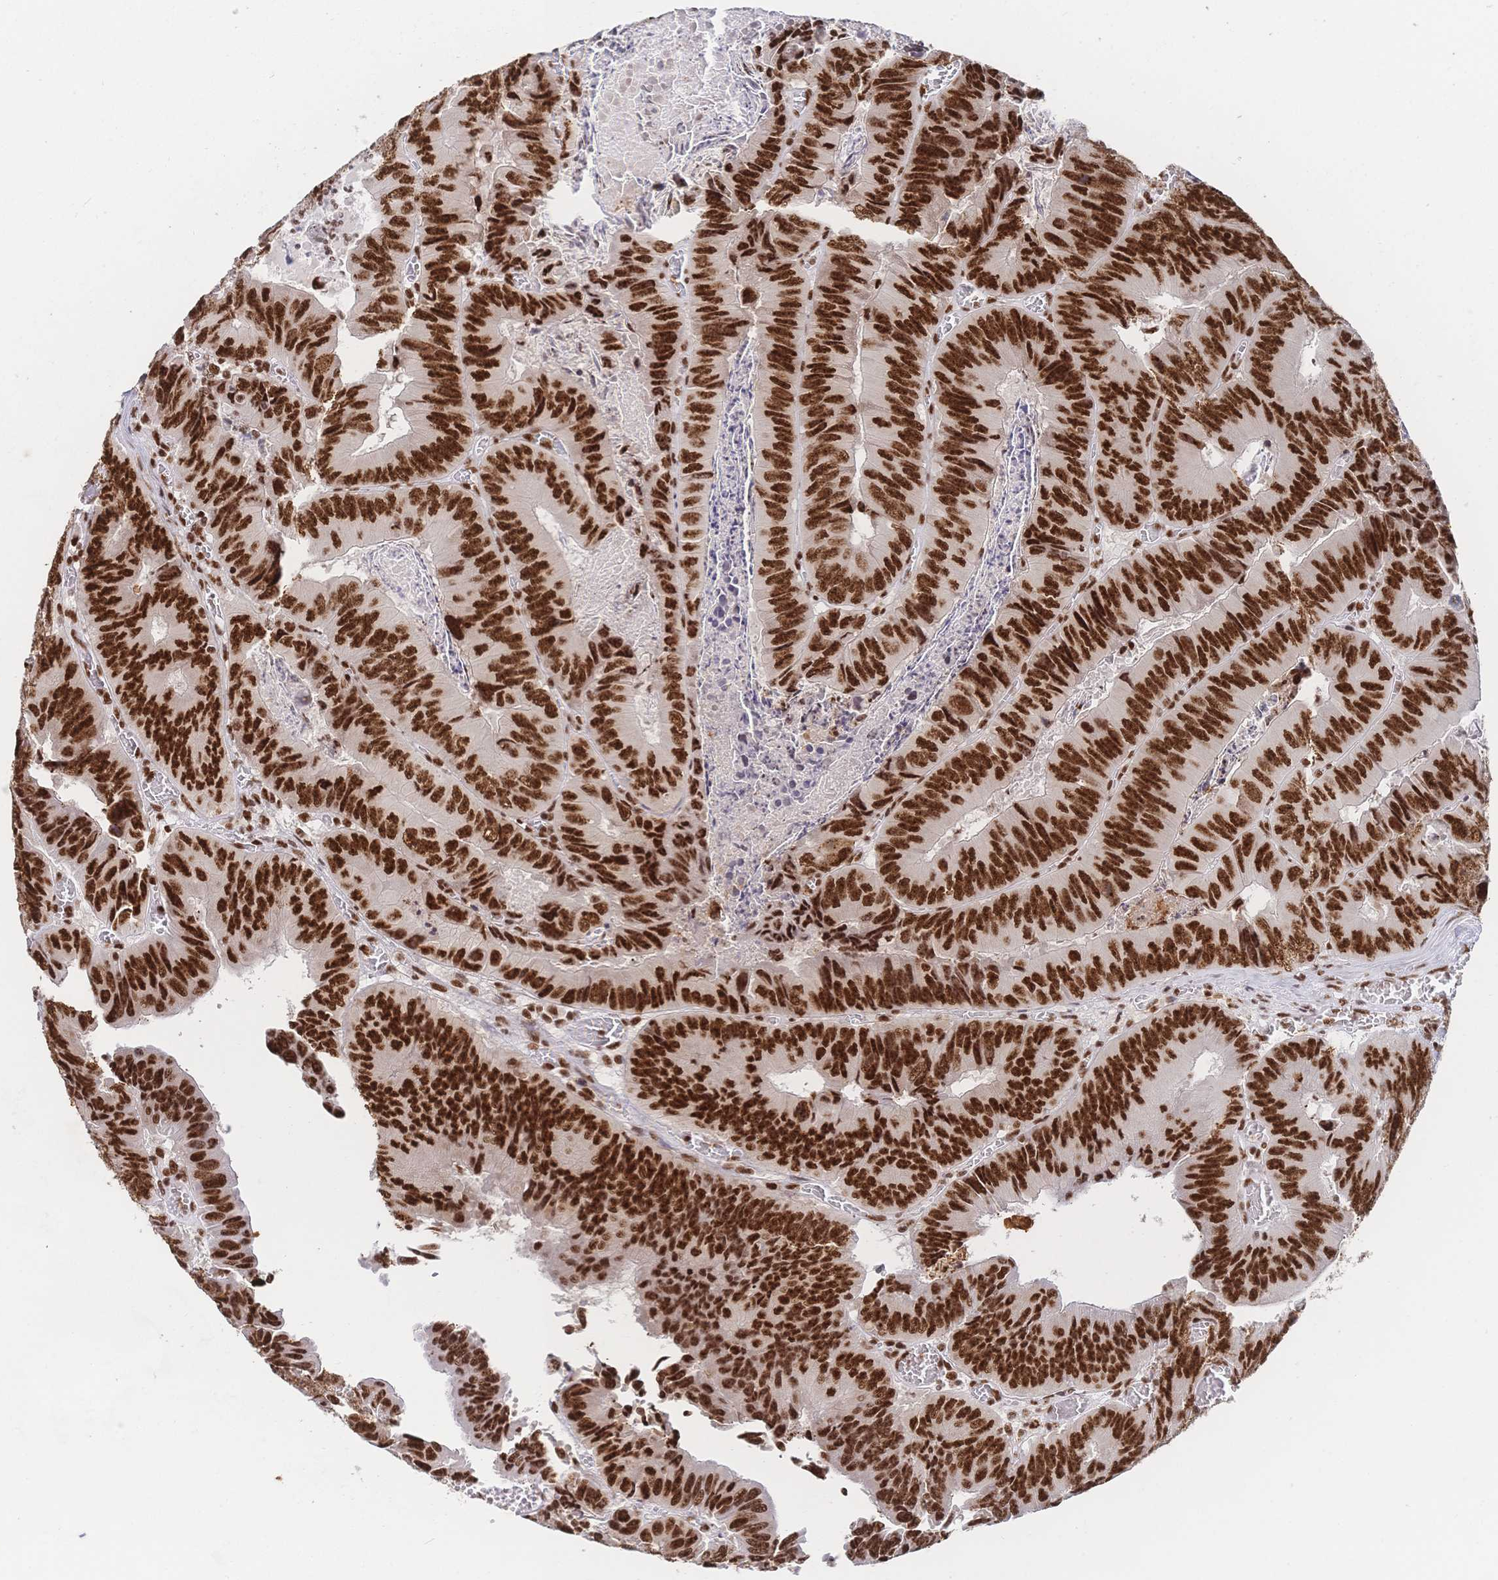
{"staining": {"intensity": "strong", "quantity": ">75%", "location": "nuclear"}, "tissue": "colorectal cancer", "cell_type": "Tumor cells", "image_type": "cancer", "snomed": [{"axis": "morphology", "description": "Adenocarcinoma, NOS"}, {"axis": "topography", "description": "Colon"}], "caption": "Immunohistochemistry of colorectal cancer (adenocarcinoma) reveals high levels of strong nuclear expression in approximately >75% of tumor cells.", "gene": "SRSF1", "patient": {"sex": "female", "age": 84}}